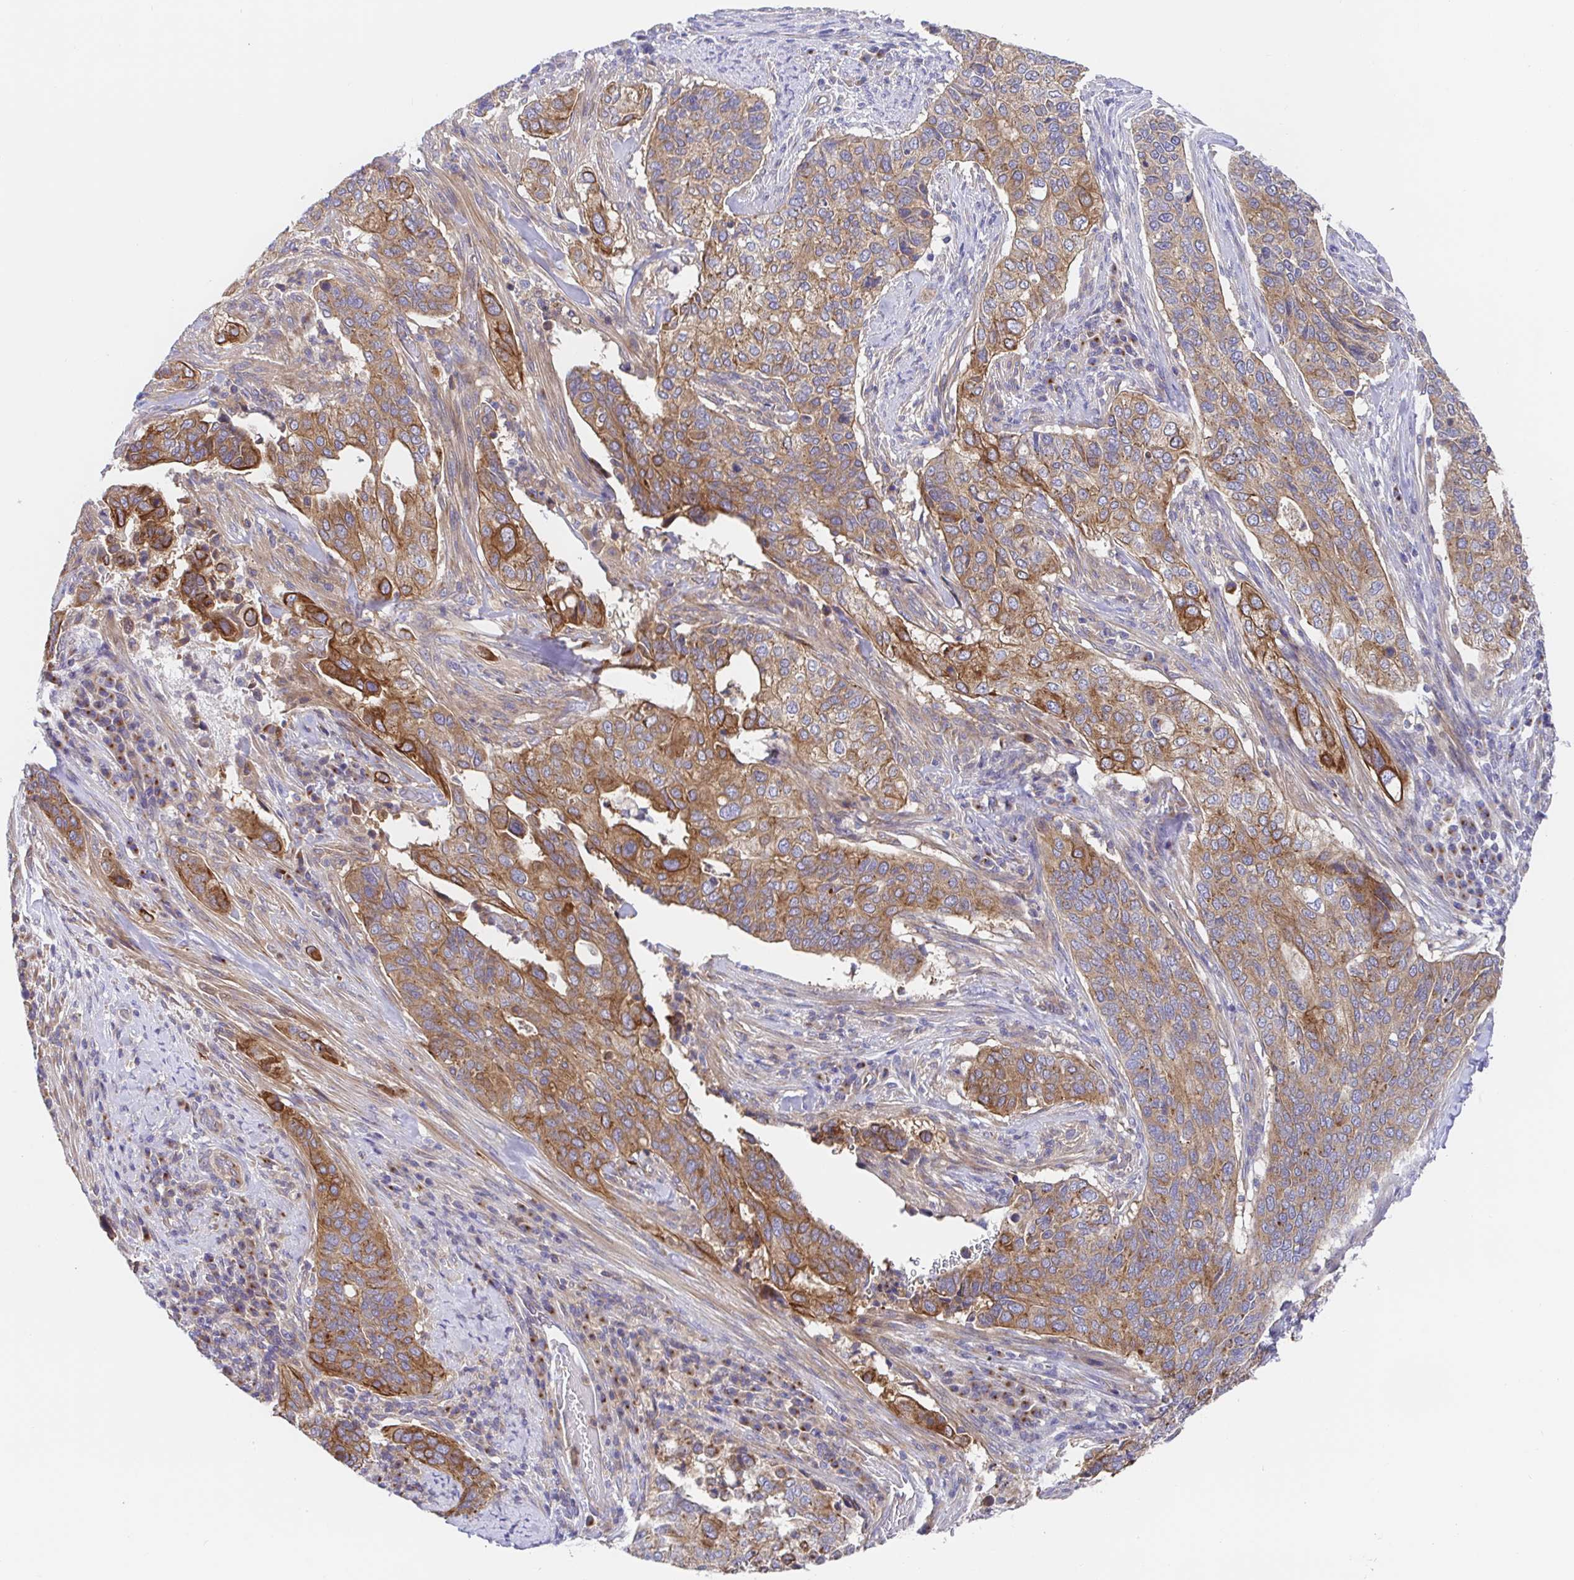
{"staining": {"intensity": "strong", "quantity": "25%-75%", "location": "cytoplasmic/membranous"}, "tissue": "cervical cancer", "cell_type": "Tumor cells", "image_type": "cancer", "snomed": [{"axis": "morphology", "description": "Squamous cell carcinoma, NOS"}, {"axis": "topography", "description": "Cervix"}], "caption": "IHC (DAB) staining of cervical cancer reveals strong cytoplasmic/membranous protein expression in about 25%-75% of tumor cells.", "gene": "GOLGA1", "patient": {"sex": "female", "age": 38}}